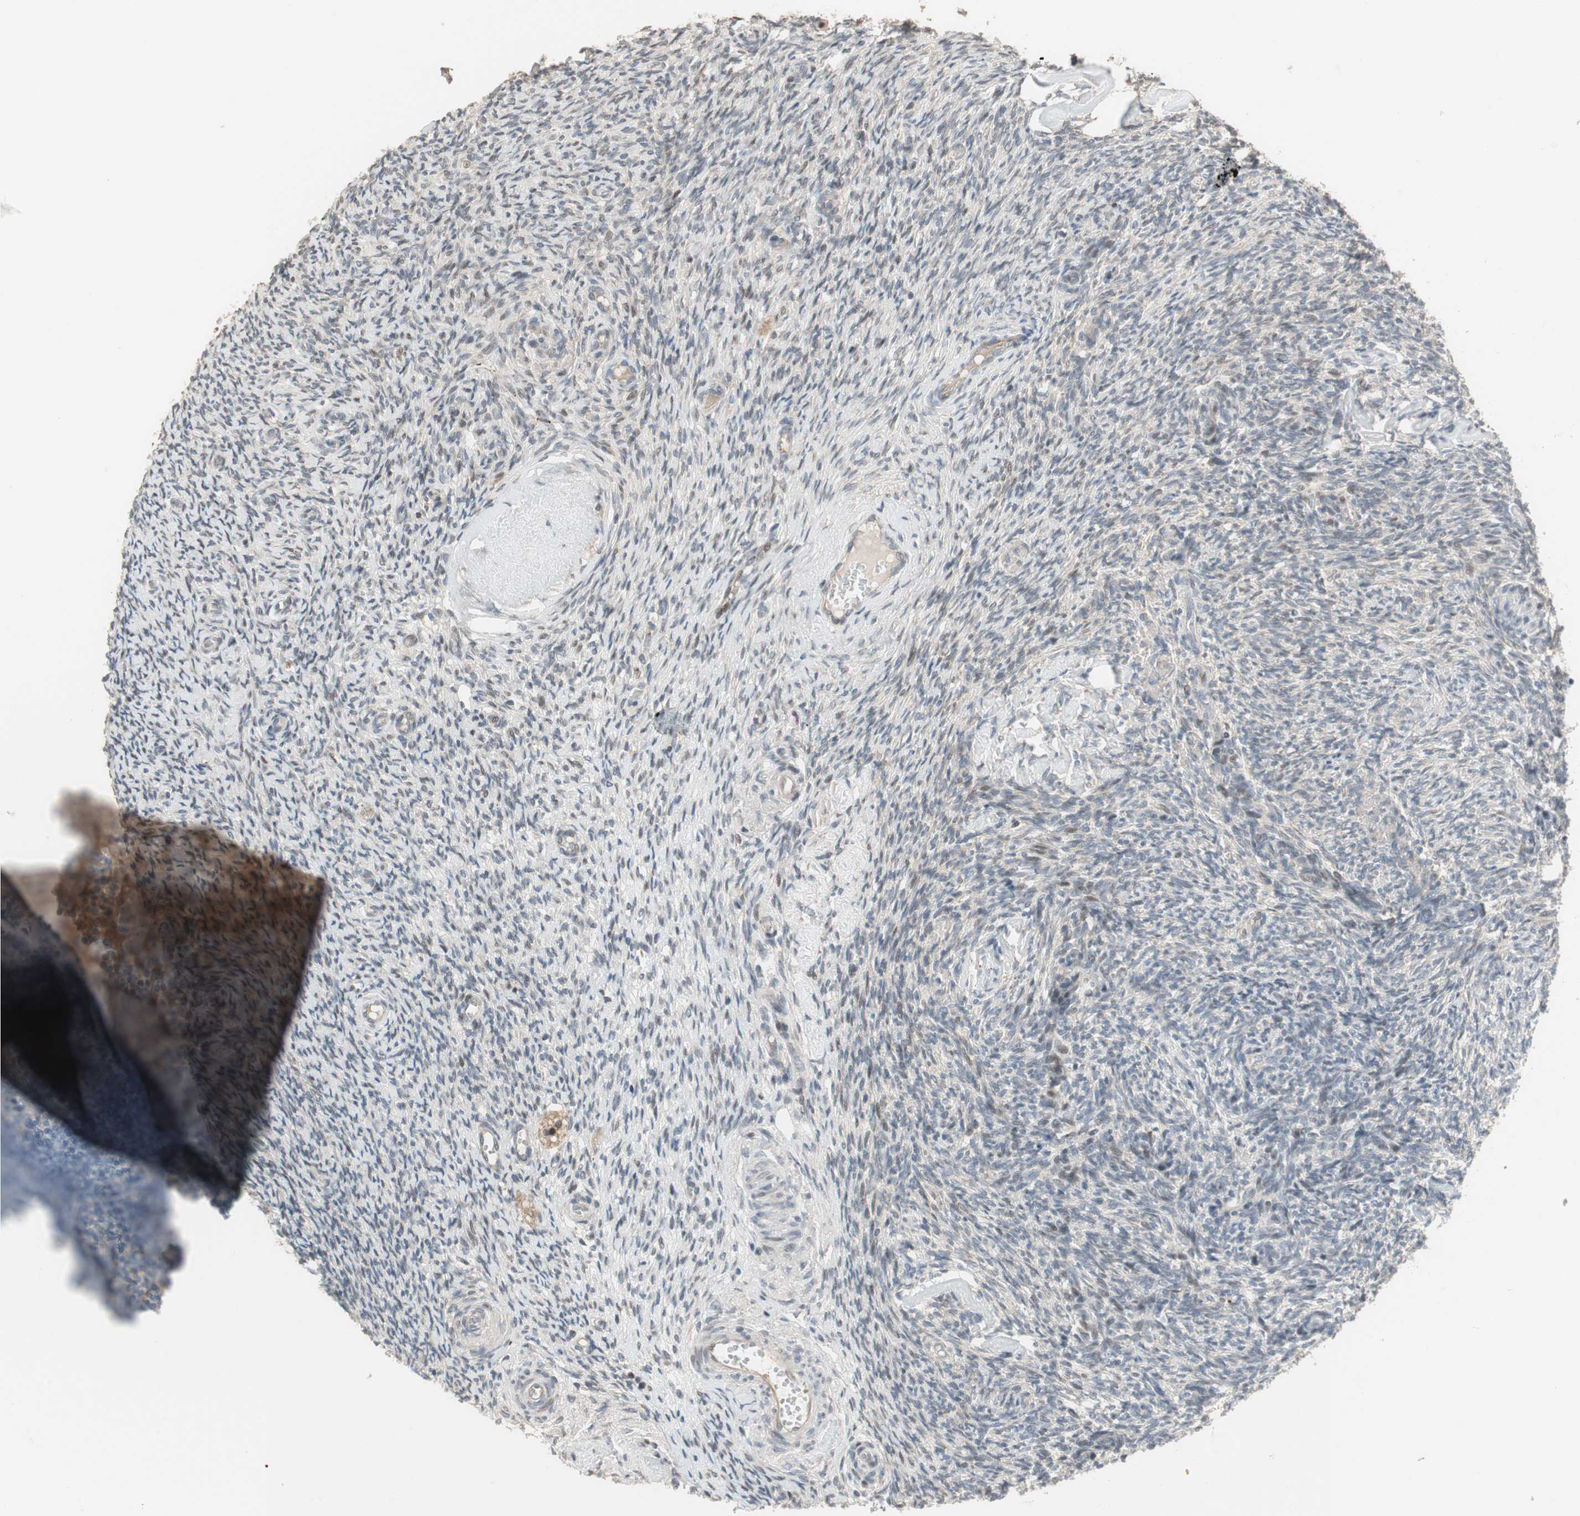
{"staining": {"intensity": "weak", "quantity": "<25%", "location": "nuclear"}, "tissue": "ovary", "cell_type": "Ovarian stroma cells", "image_type": "normal", "snomed": [{"axis": "morphology", "description": "Normal tissue, NOS"}, {"axis": "topography", "description": "Ovary"}], "caption": "Ovary was stained to show a protein in brown. There is no significant positivity in ovarian stroma cells. (Immunohistochemistry, brightfield microscopy, high magnification).", "gene": "SNX4", "patient": {"sex": "female", "age": 60}}